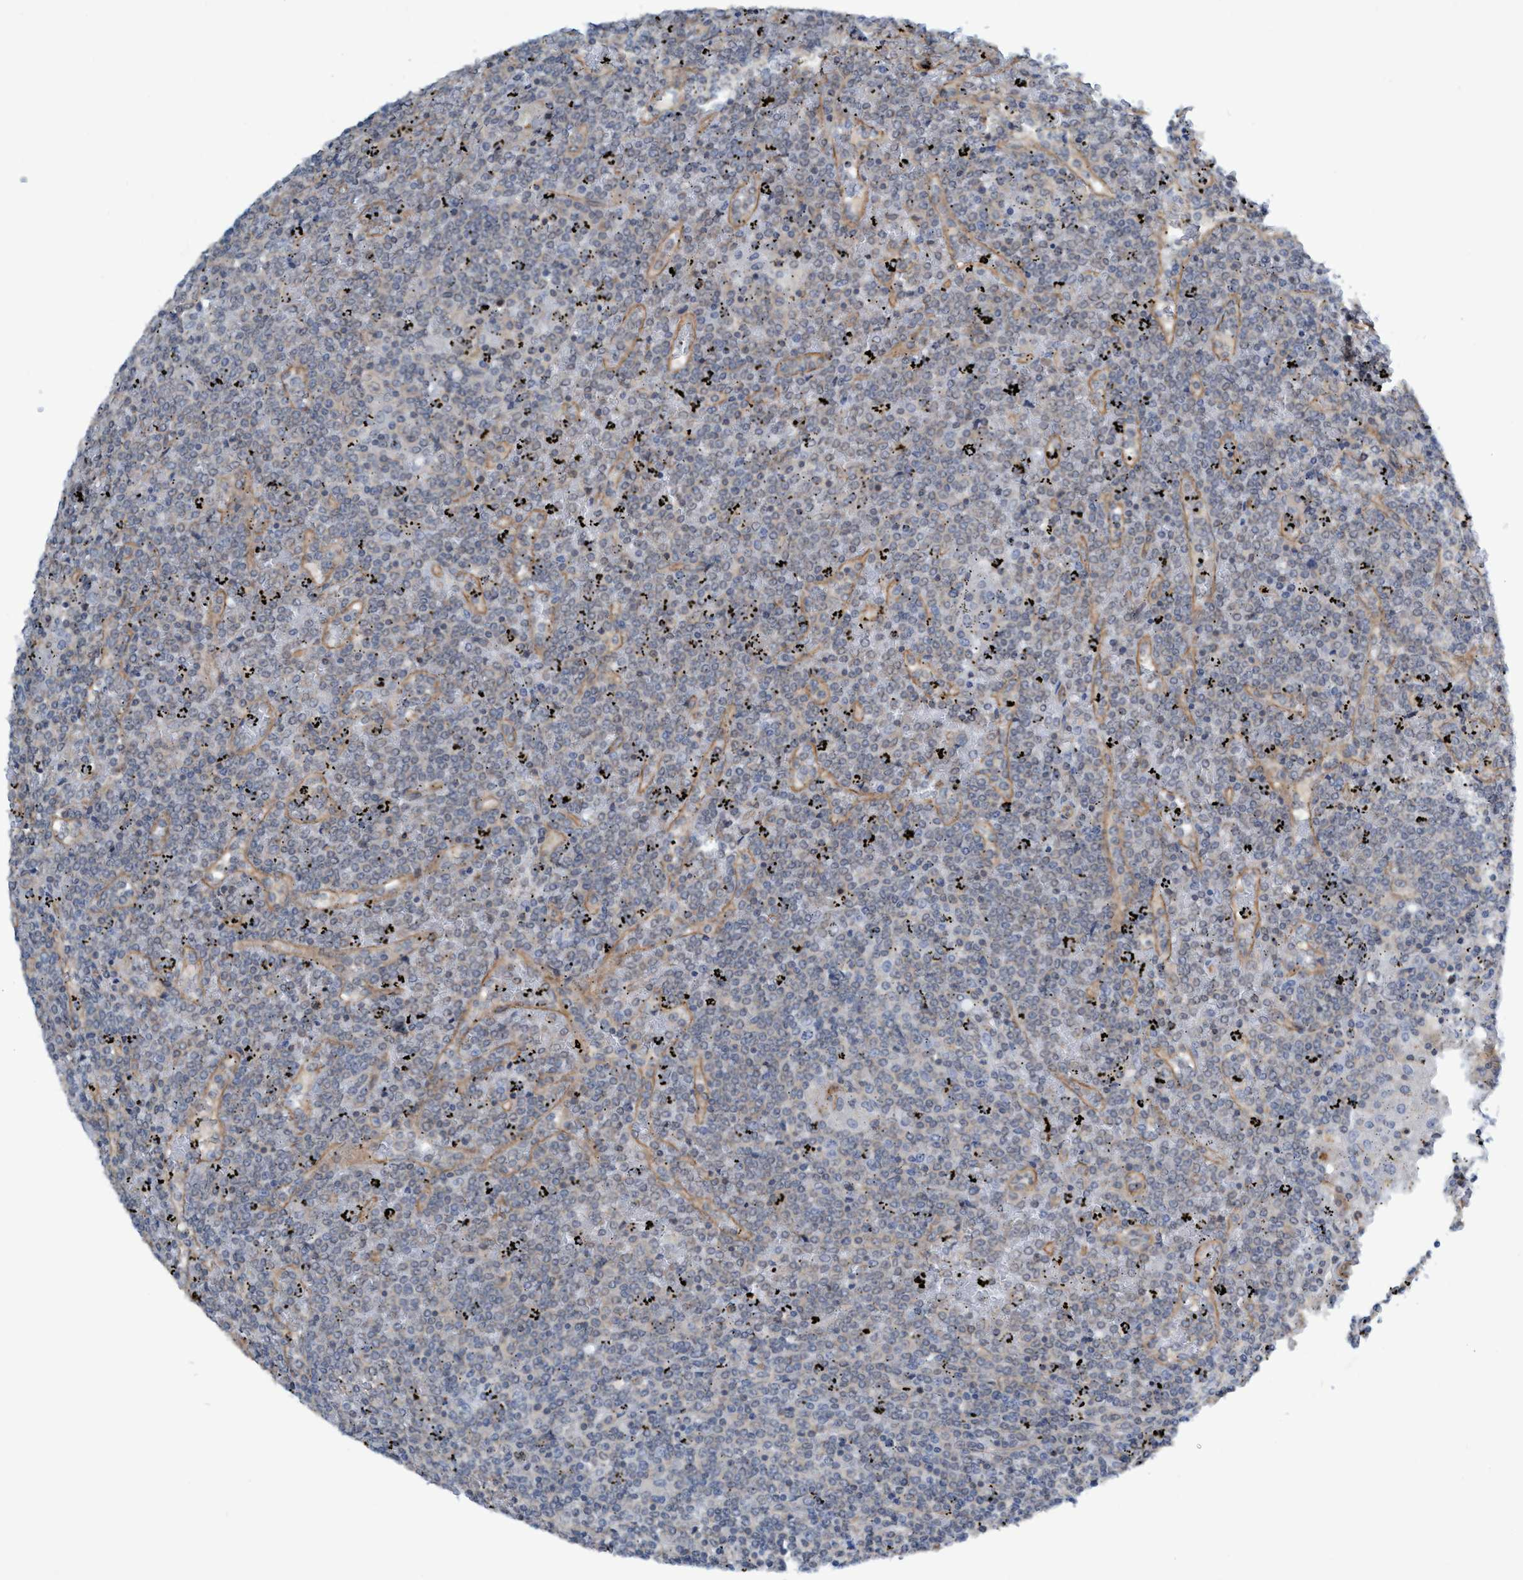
{"staining": {"intensity": "negative", "quantity": "none", "location": "none"}, "tissue": "lymphoma", "cell_type": "Tumor cells", "image_type": "cancer", "snomed": [{"axis": "morphology", "description": "Malignant lymphoma, non-Hodgkin's type, Low grade"}, {"axis": "topography", "description": "Spleen"}], "caption": "Immunohistochemistry (IHC) of human lymphoma reveals no positivity in tumor cells.", "gene": "TRIM65", "patient": {"sex": "female", "age": 19}}